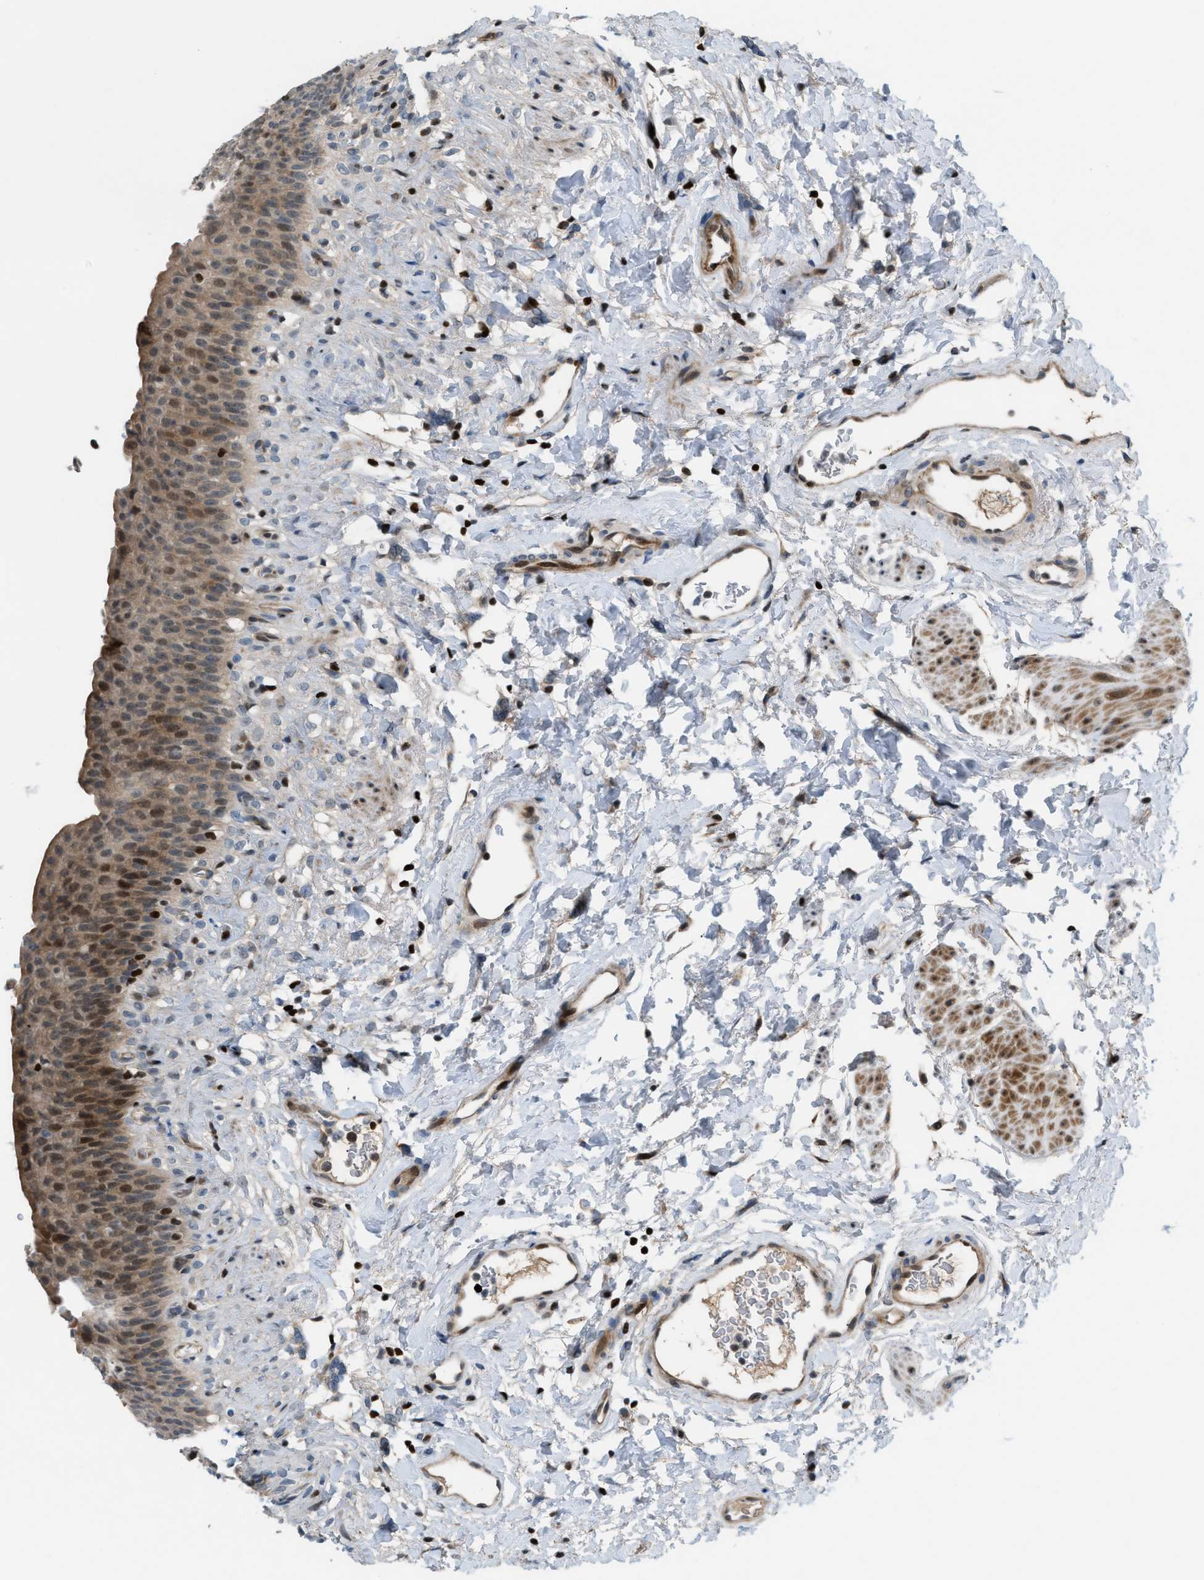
{"staining": {"intensity": "weak", "quantity": ">75%", "location": "cytoplasmic/membranous,nuclear"}, "tissue": "urinary bladder", "cell_type": "Urothelial cells", "image_type": "normal", "snomed": [{"axis": "morphology", "description": "Normal tissue, NOS"}, {"axis": "topography", "description": "Urinary bladder"}], "caption": "Brown immunohistochemical staining in benign urinary bladder exhibits weak cytoplasmic/membranous,nuclear expression in about >75% of urothelial cells. (Stains: DAB in brown, nuclei in blue, Microscopy: brightfield microscopy at high magnification).", "gene": "ZNF276", "patient": {"sex": "female", "age": 79}}